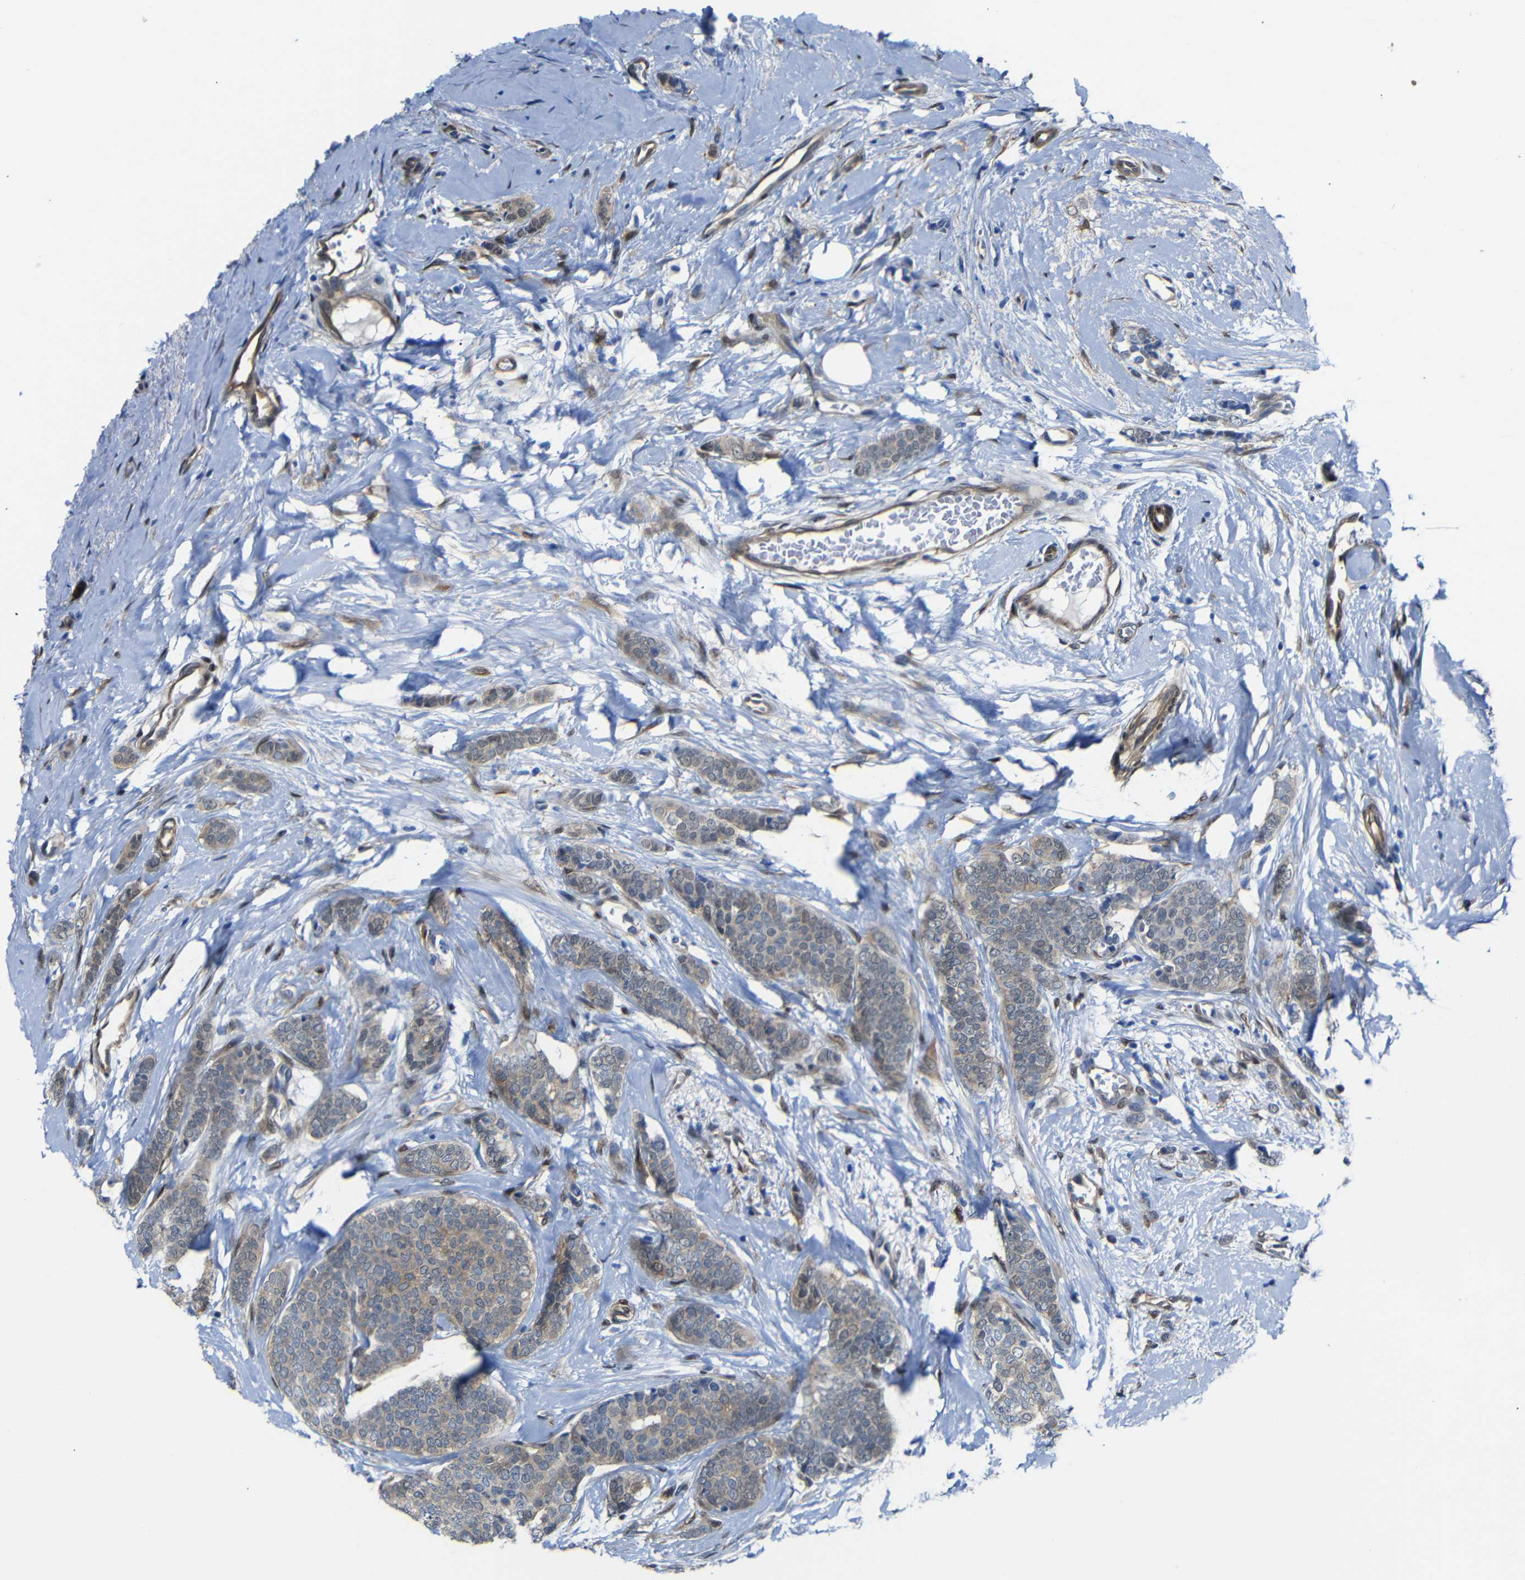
{"staining": {"intensity": "weak", "quantity": ">75%", "location": "cytoplasmic/membranous"}, "tissue": "breast cancer", "cell_type": "Tumor cells", "image_type": "cancer", "snomed": [{"axis": "morphology", "description": "Lobular carcinoma"}, {"axis": "topography", "description": "Skin"}, {"axis": "topography", "description": "Breast"}], "caption": "Human breast cancer (lobular carcinoma) stained for a protein (brown) shows weak cytoplasmic/membranous positive positivity in about >75% of tumor cells.", "gene": "YAP1", "patient": {"sex": "female", "age": 46}}